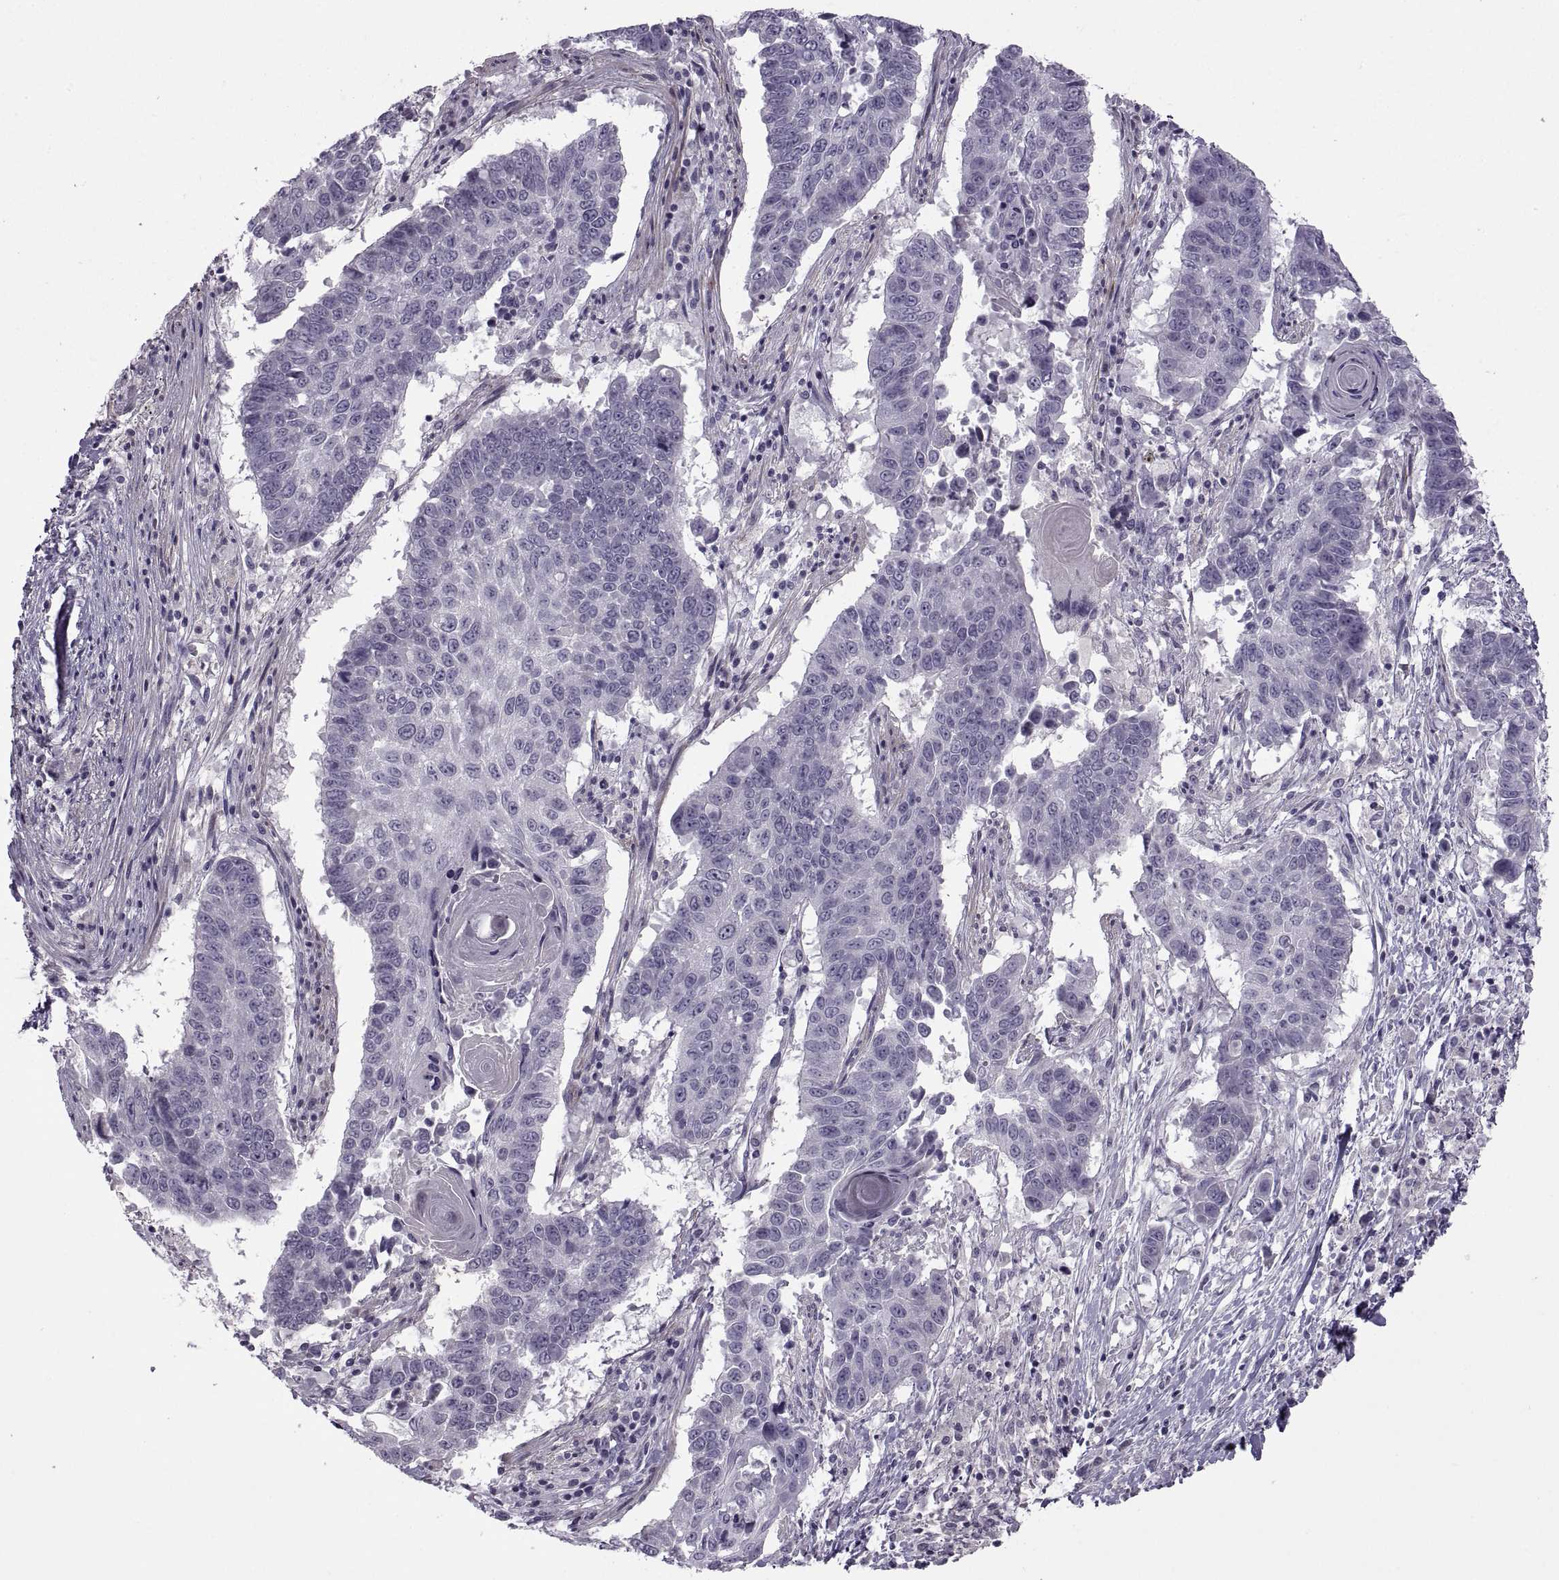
{"staining": {"intensity": "negative", "quantity": "none", "location": "none"}, "tissue": "lung cancer", "cell_type": "Tumor cells", "image_type": "cancer", "snomed": [{"axis": "morphology", "description": "Squamous cell carcinoma, NOS"}, {"axis": "topography", "description": "Lung"}], "caption": "There is no significant expression in tumor cells of squamous cell carcinoma (lung). (DAB immunohistochemistry (IHC) visualized using brightfield microscopy, high magnification).", "gene": "BSPH1", "patient": {"sex": "male", "age": 73}}